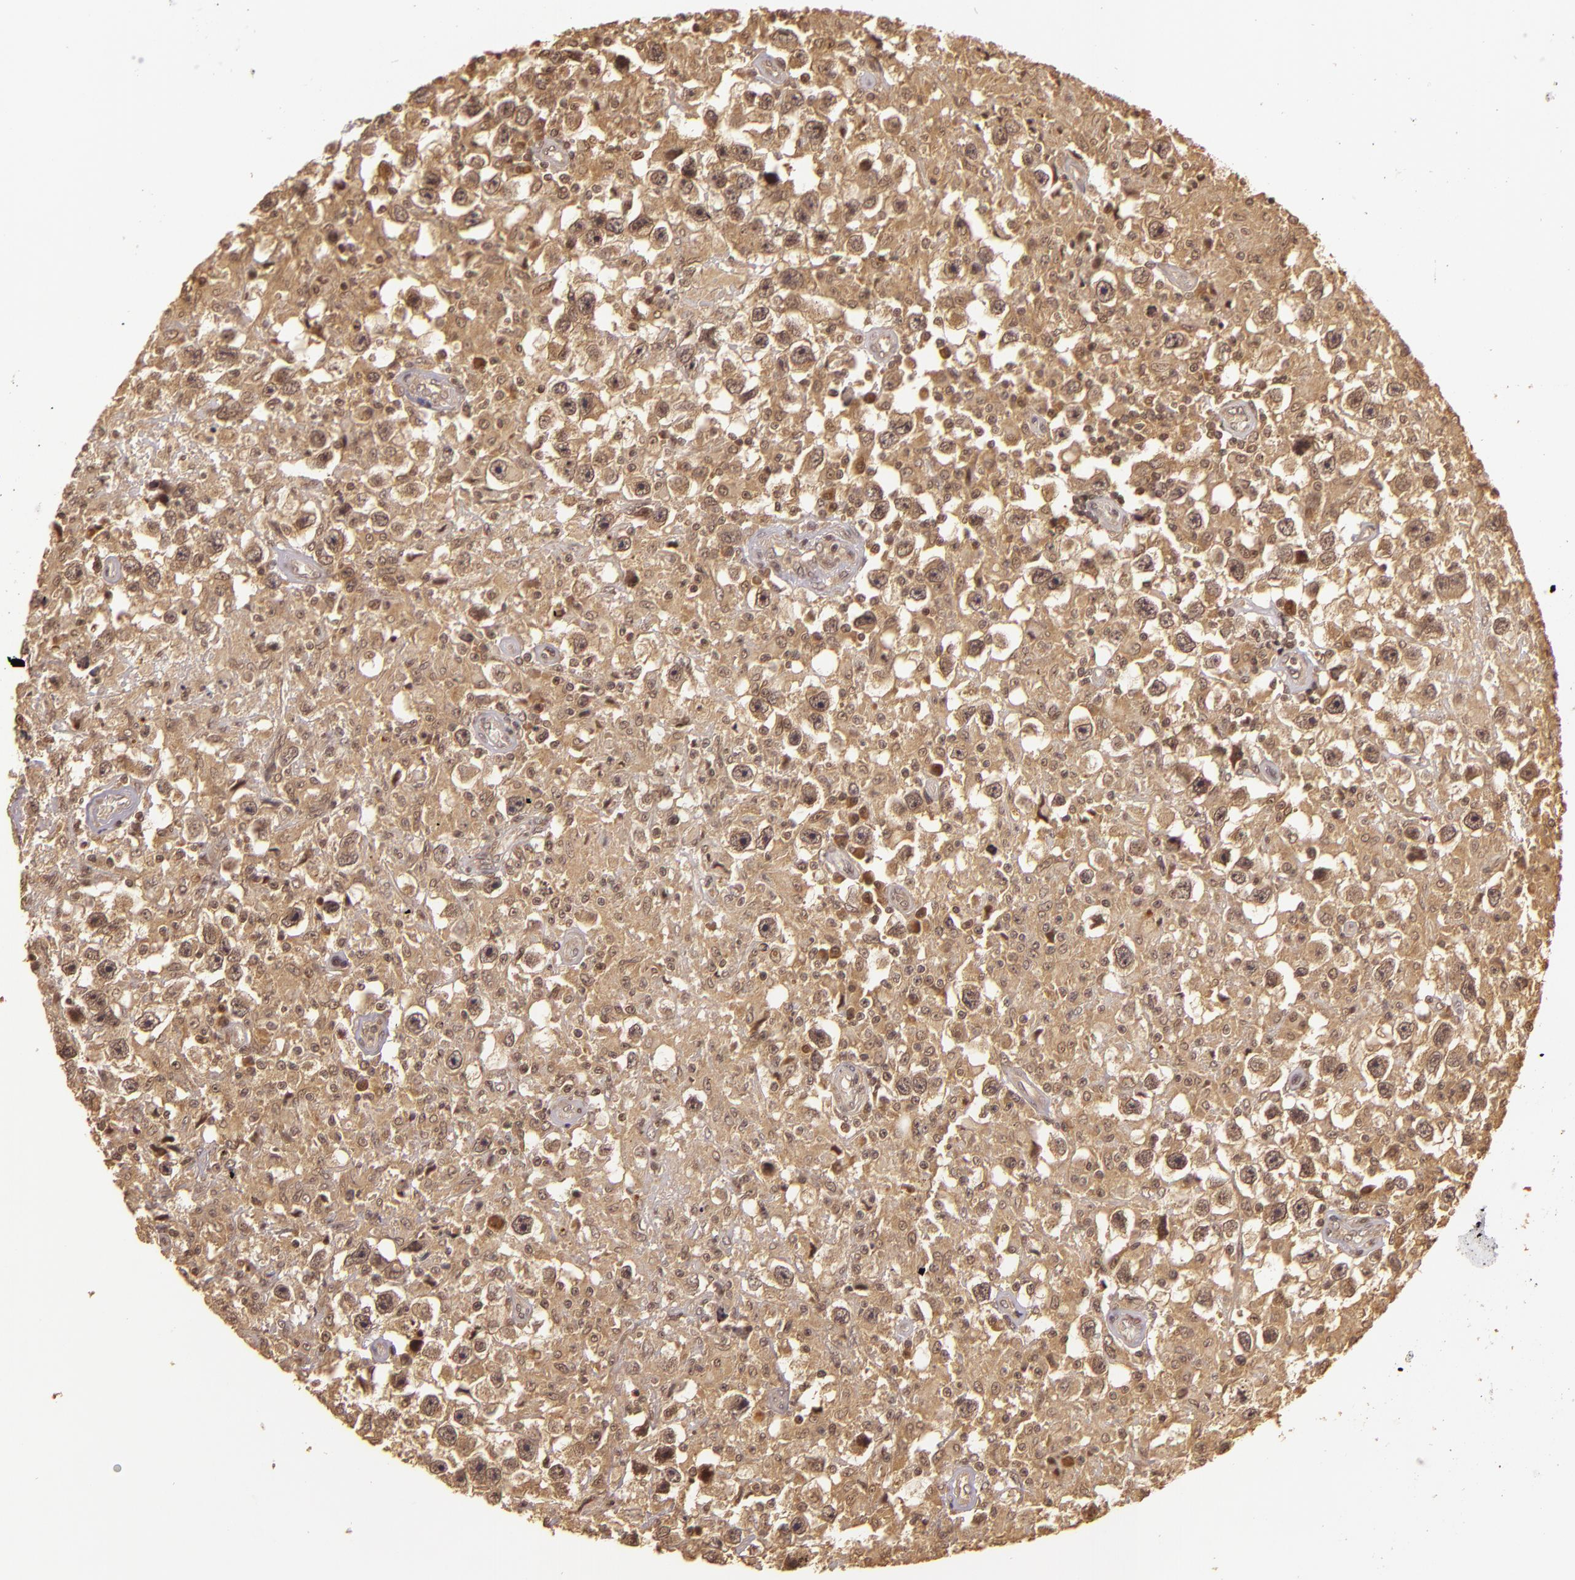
{"staining": {"intensity": "moderate", "quantity": ">75%", "location": "cytoplasmic/membranous,nuclear"}, "tissue": "testis cancer", "cell_type": "Tumor cells", "image_type": "cancer", "snomed": [{"axis": "morphology", "description": "Seminoma, NOS"}, {"axis": "topography", "description": "Testis"}], "caption": "Protein staining of testis cancer tissue displays moderate cytoplasmic/membranous and nuclear staining in about >75% of tumor cells.", "gene": "TXNRD2", "patient": {"sex": "male", "age": 34}}